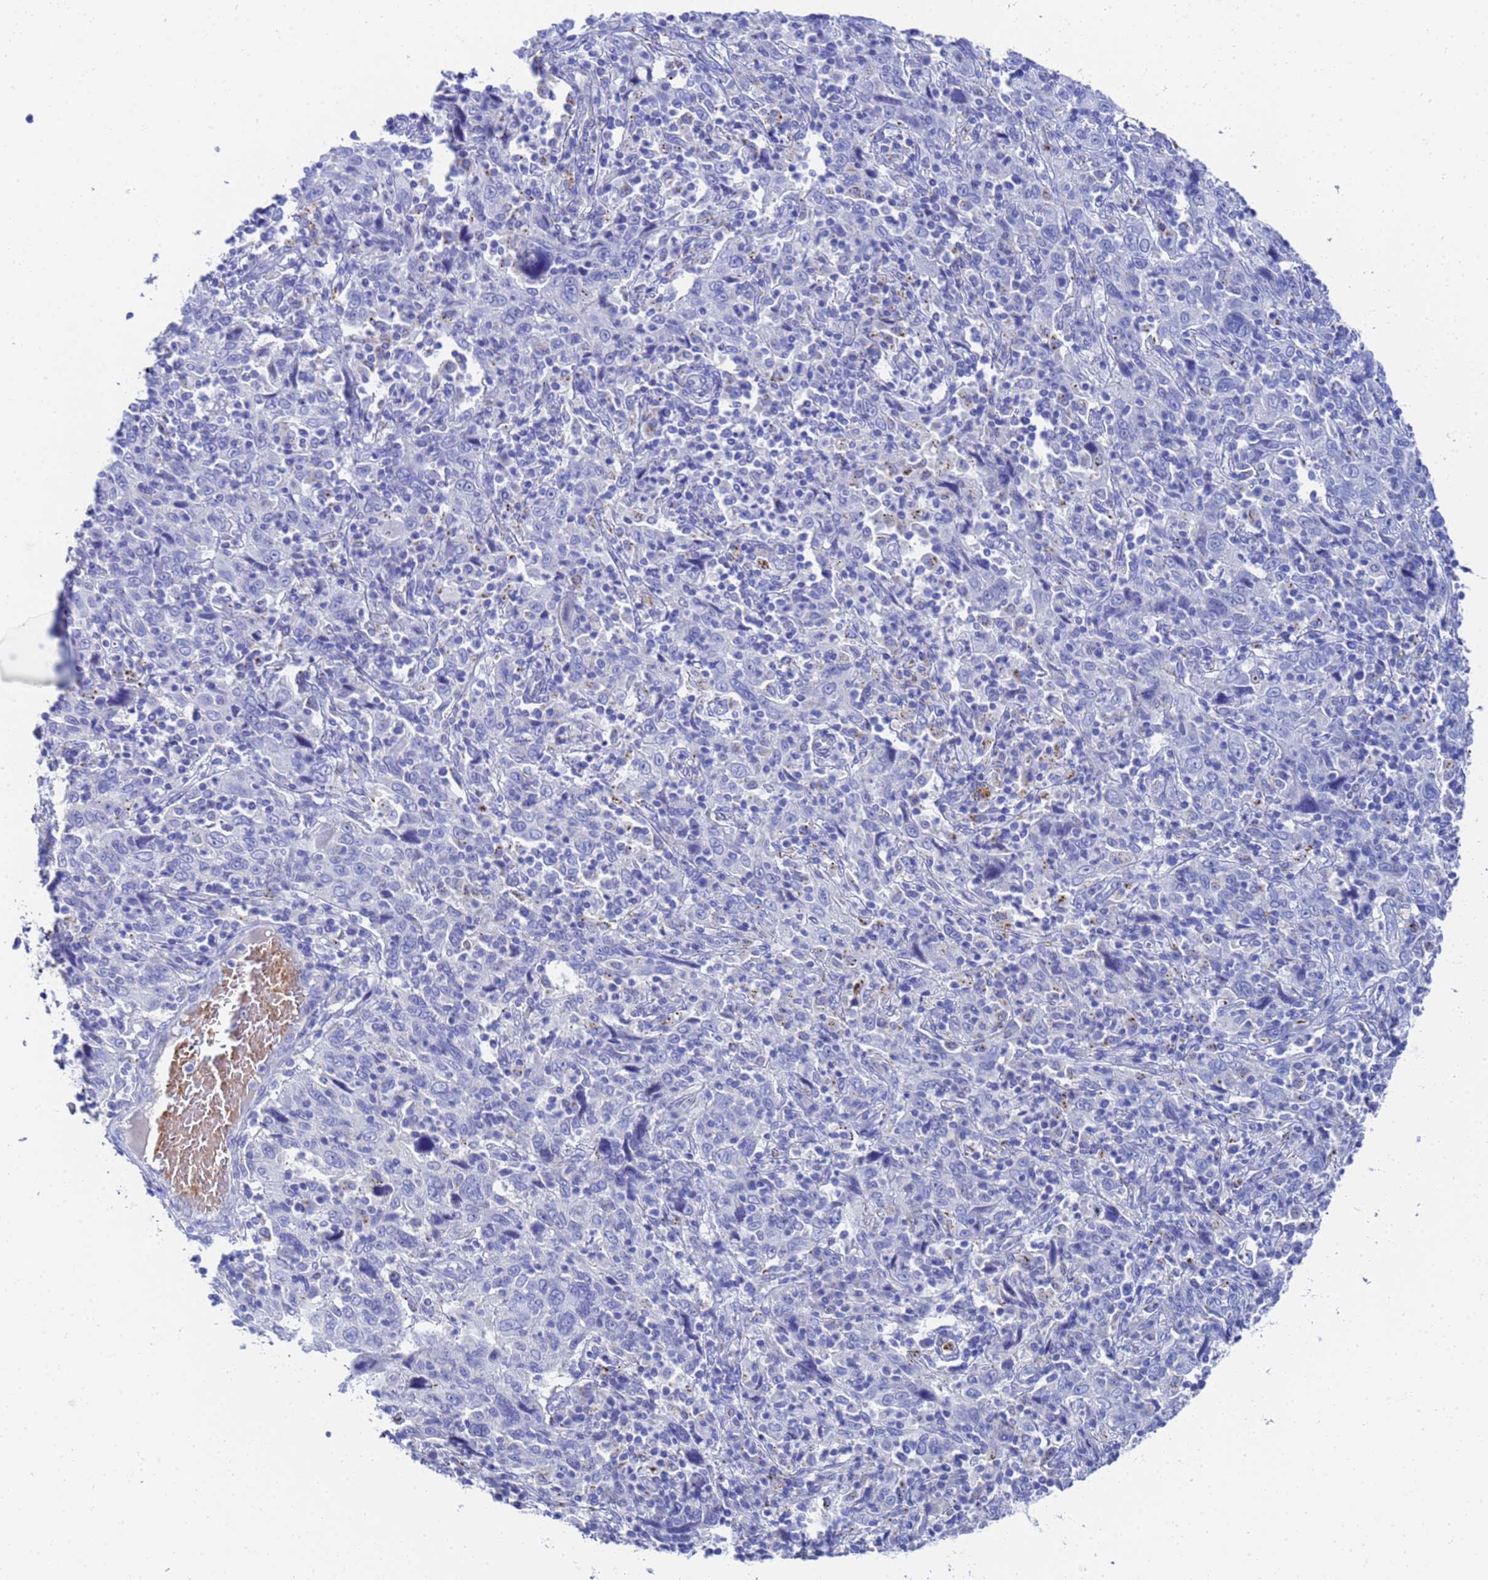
{"staining": {"intensity": "negative", "quantity": "none", "location": "none"}, "tissue": "cervical cancer", "cell_type": "Tumor cells", "image_type": "cancer", "snomed": [{"axis": "morphology", "description": "Squamous cell carcinoma, NOS"}, {"axis": "topography", "description": "Cervix"}], "caption": "High magnification brightfield microscopy of cervical squamous cell carcinoma stained with DAB (3,3'-diaminobenzidine) (brown) and counterstained with hematoxylin (blue): tumor cells show no significant staining.", "gene": "ZNF26", "patient": {"sex": "female", "age": 46}}